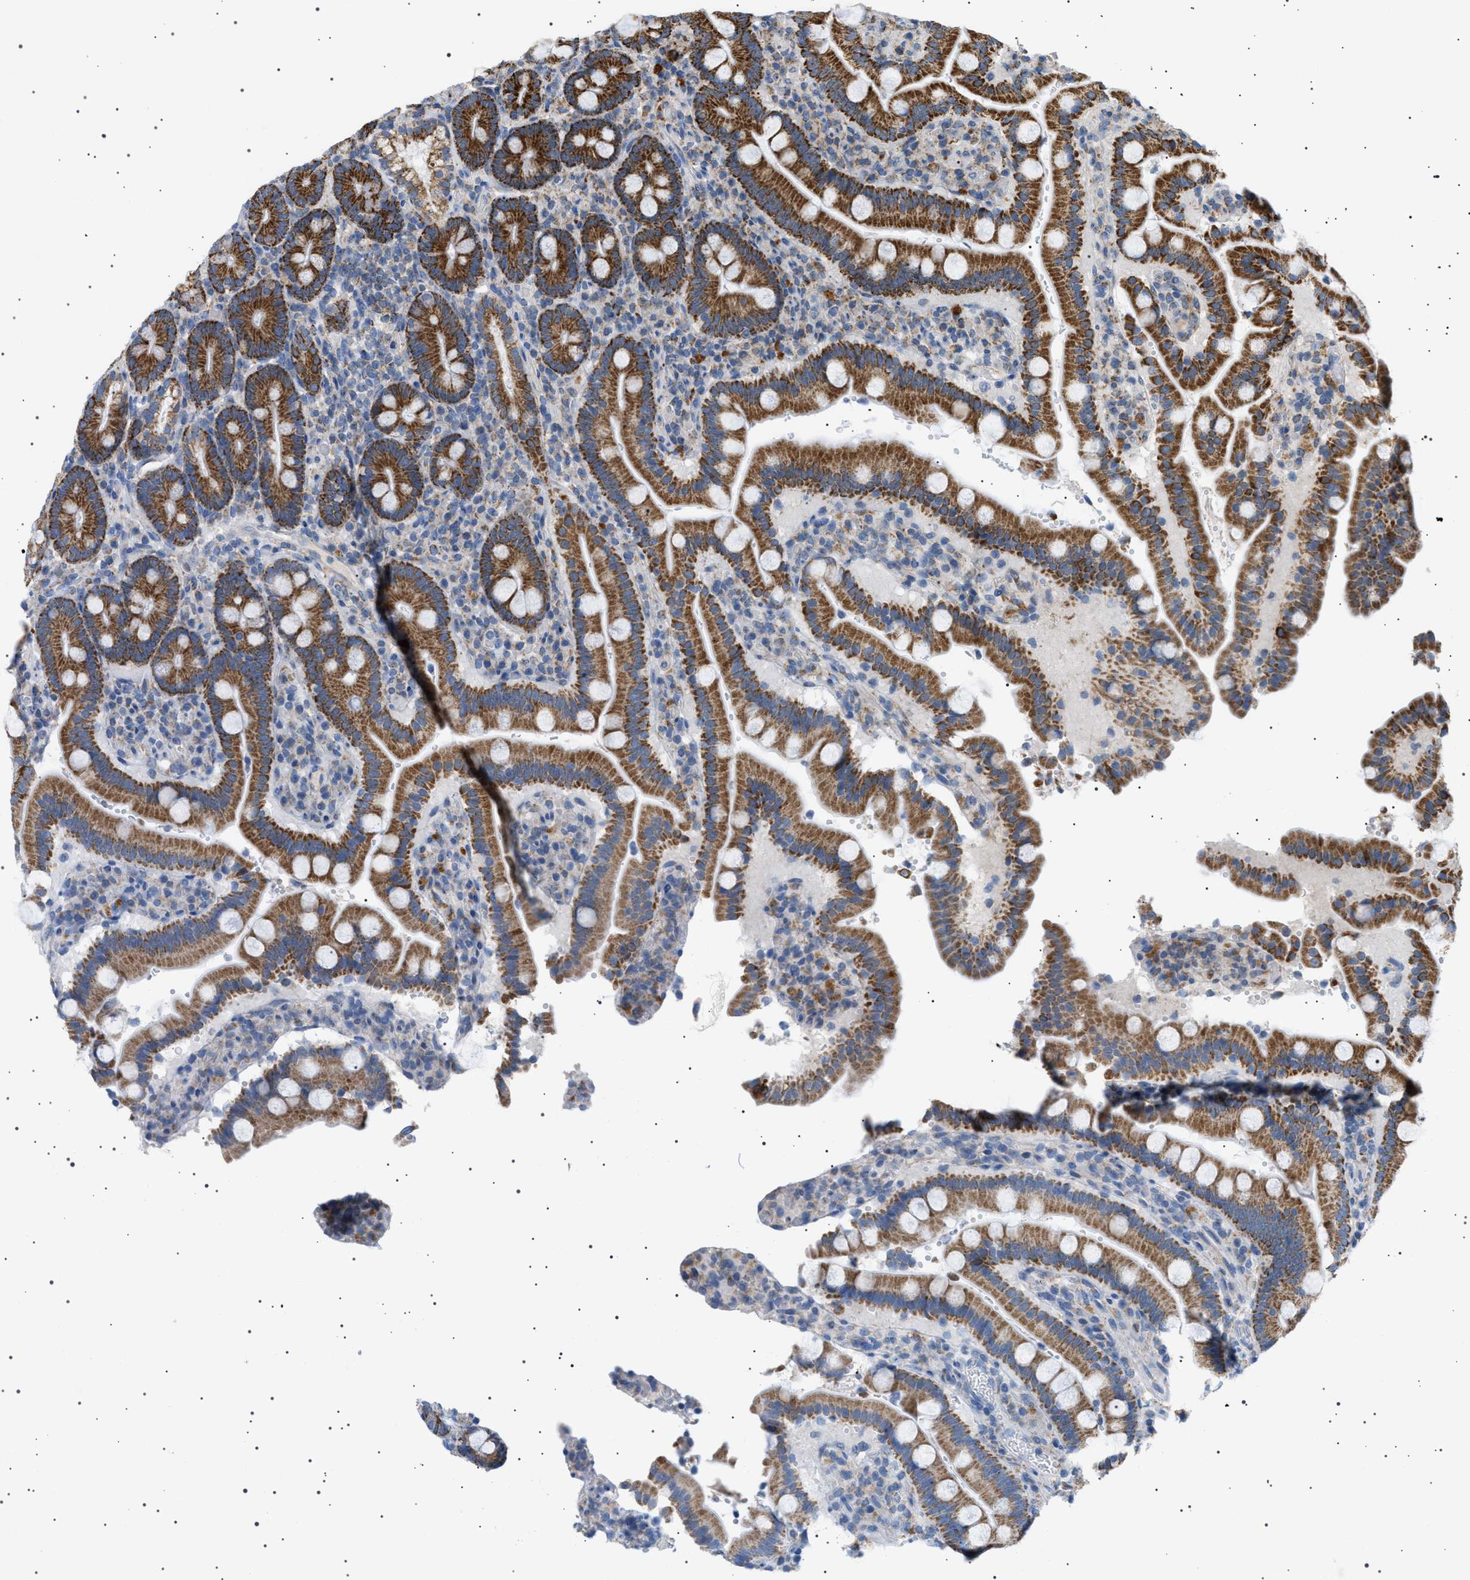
{"staining": {"intensity": "strong", "quantity": ">75%", "location": "cytoplasmic/membranous"}, "tissue": "duodenum", "cell_type": "Glandular cells", "image_type": "normal", "snomed": [{"axis": "morphology", "description": "Normal tissue, NOS"}, {"axis": "topography", "description": "Small intestine, NOS"}], "caption": "This histopathology image demonstrates immunohistochemistry staining of benign human duodenum, with high strong cytoplasmic/membranous positivity in about >75% of glandular cells.", "gene": "UBXN8", "patient": {"sex": "female", "age": 71}}